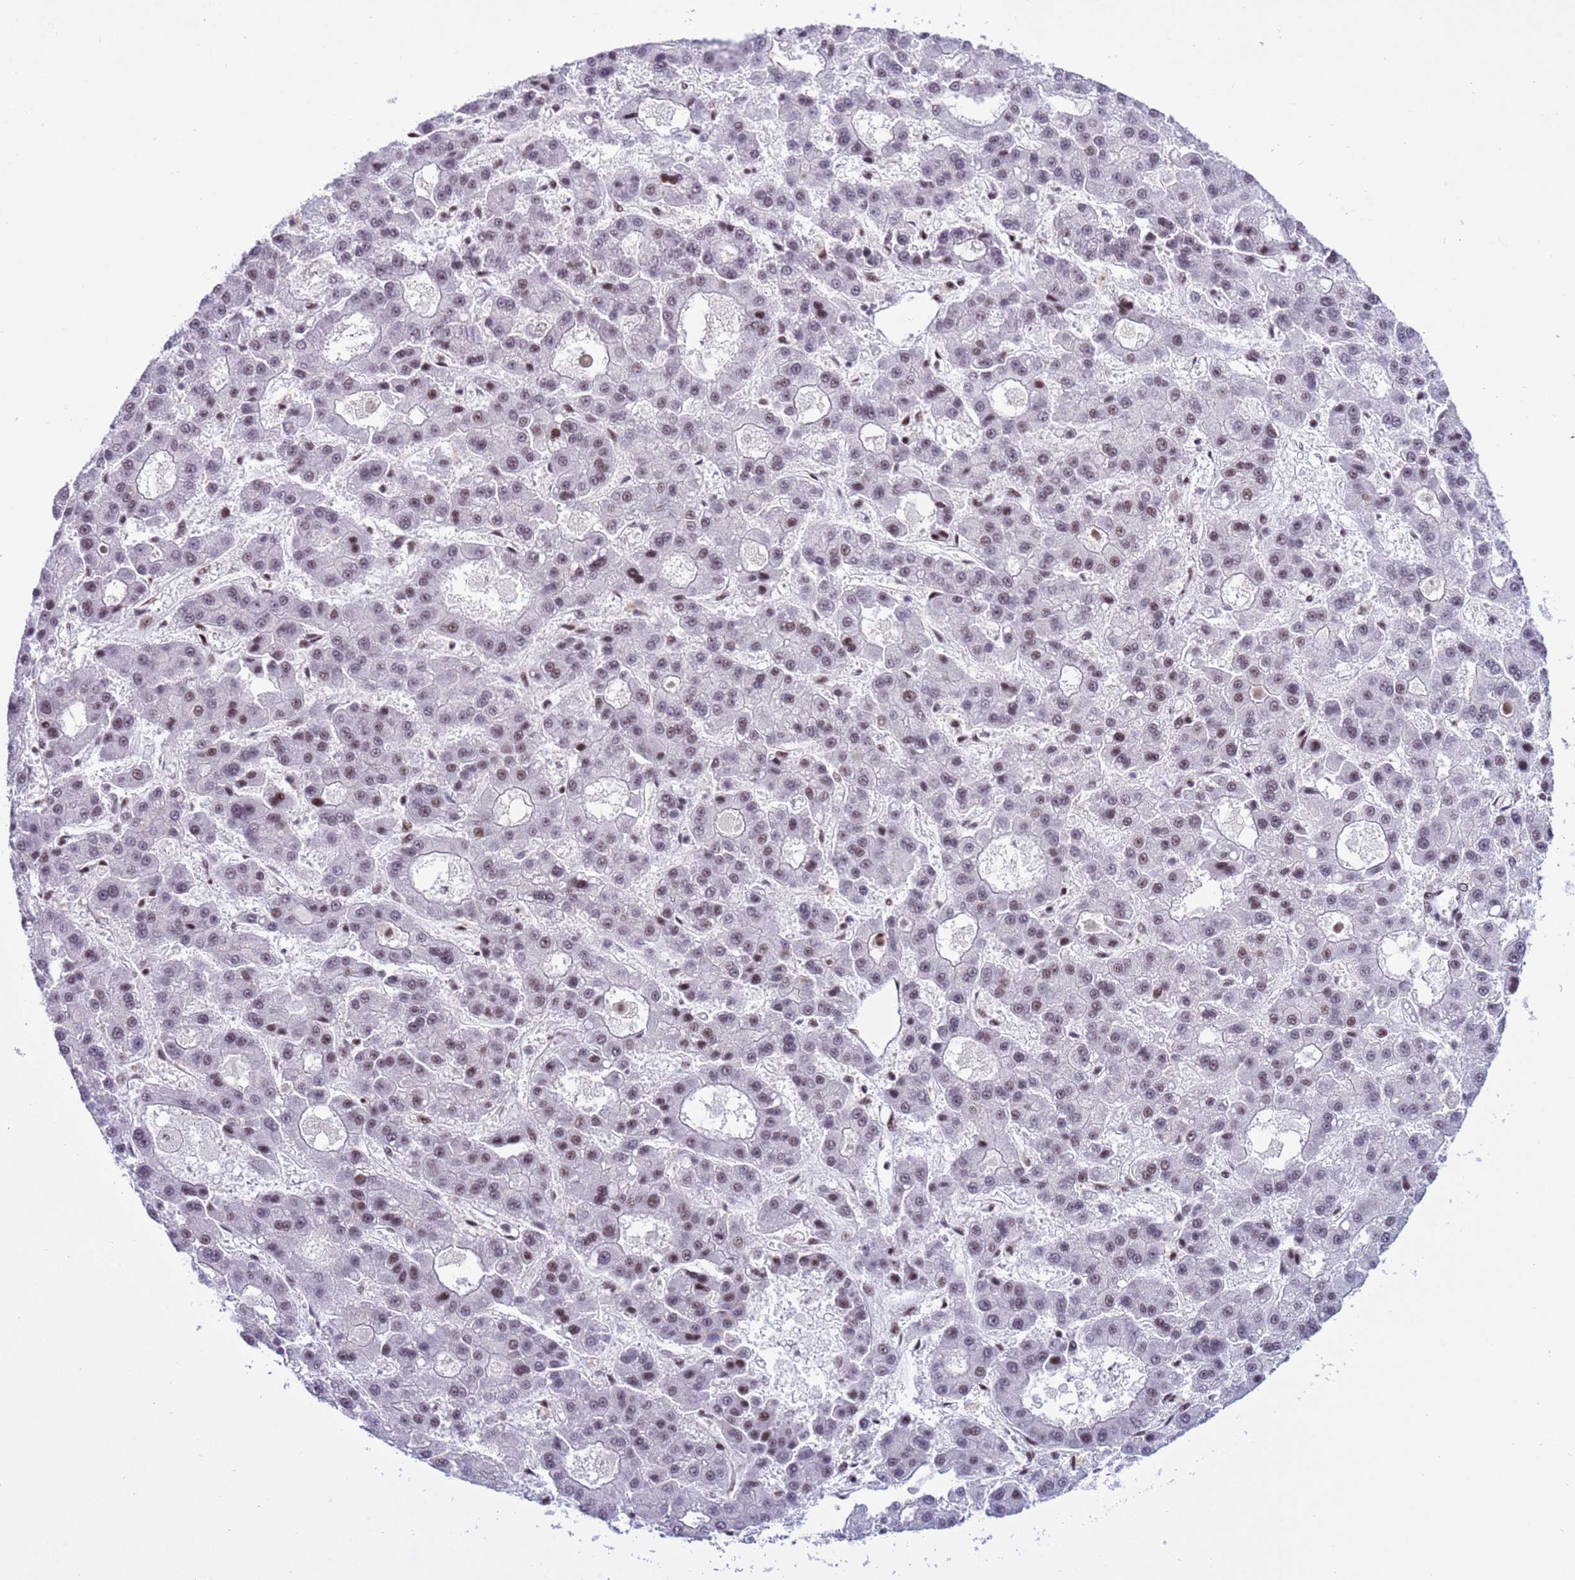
{"staining": {"intensity": "weak", "quantity": "25%-75%", "location": "nuclear"}, "tissue": "liver cancer", "cell_type": "Tumor cells", "image_type": "cancer", "snomed": [{"axis": "morphology", "description": "Carcinoma, Hepatocellular, NOS"}, {"axis": "topography", "description": "Liver"}], "caption": "DAB (3,3'-diaminobenzidine) immunohistochemical staining of liver cancer shows weak nuclear protein positivity in approximately 25%-75% of tumor cells. (DAB (3,3'-diaminobenzidine) IHC with brightfield microscopy, high magnification).", "gene": "THOC2", "patient": {"sex": "male", "age": 70}}